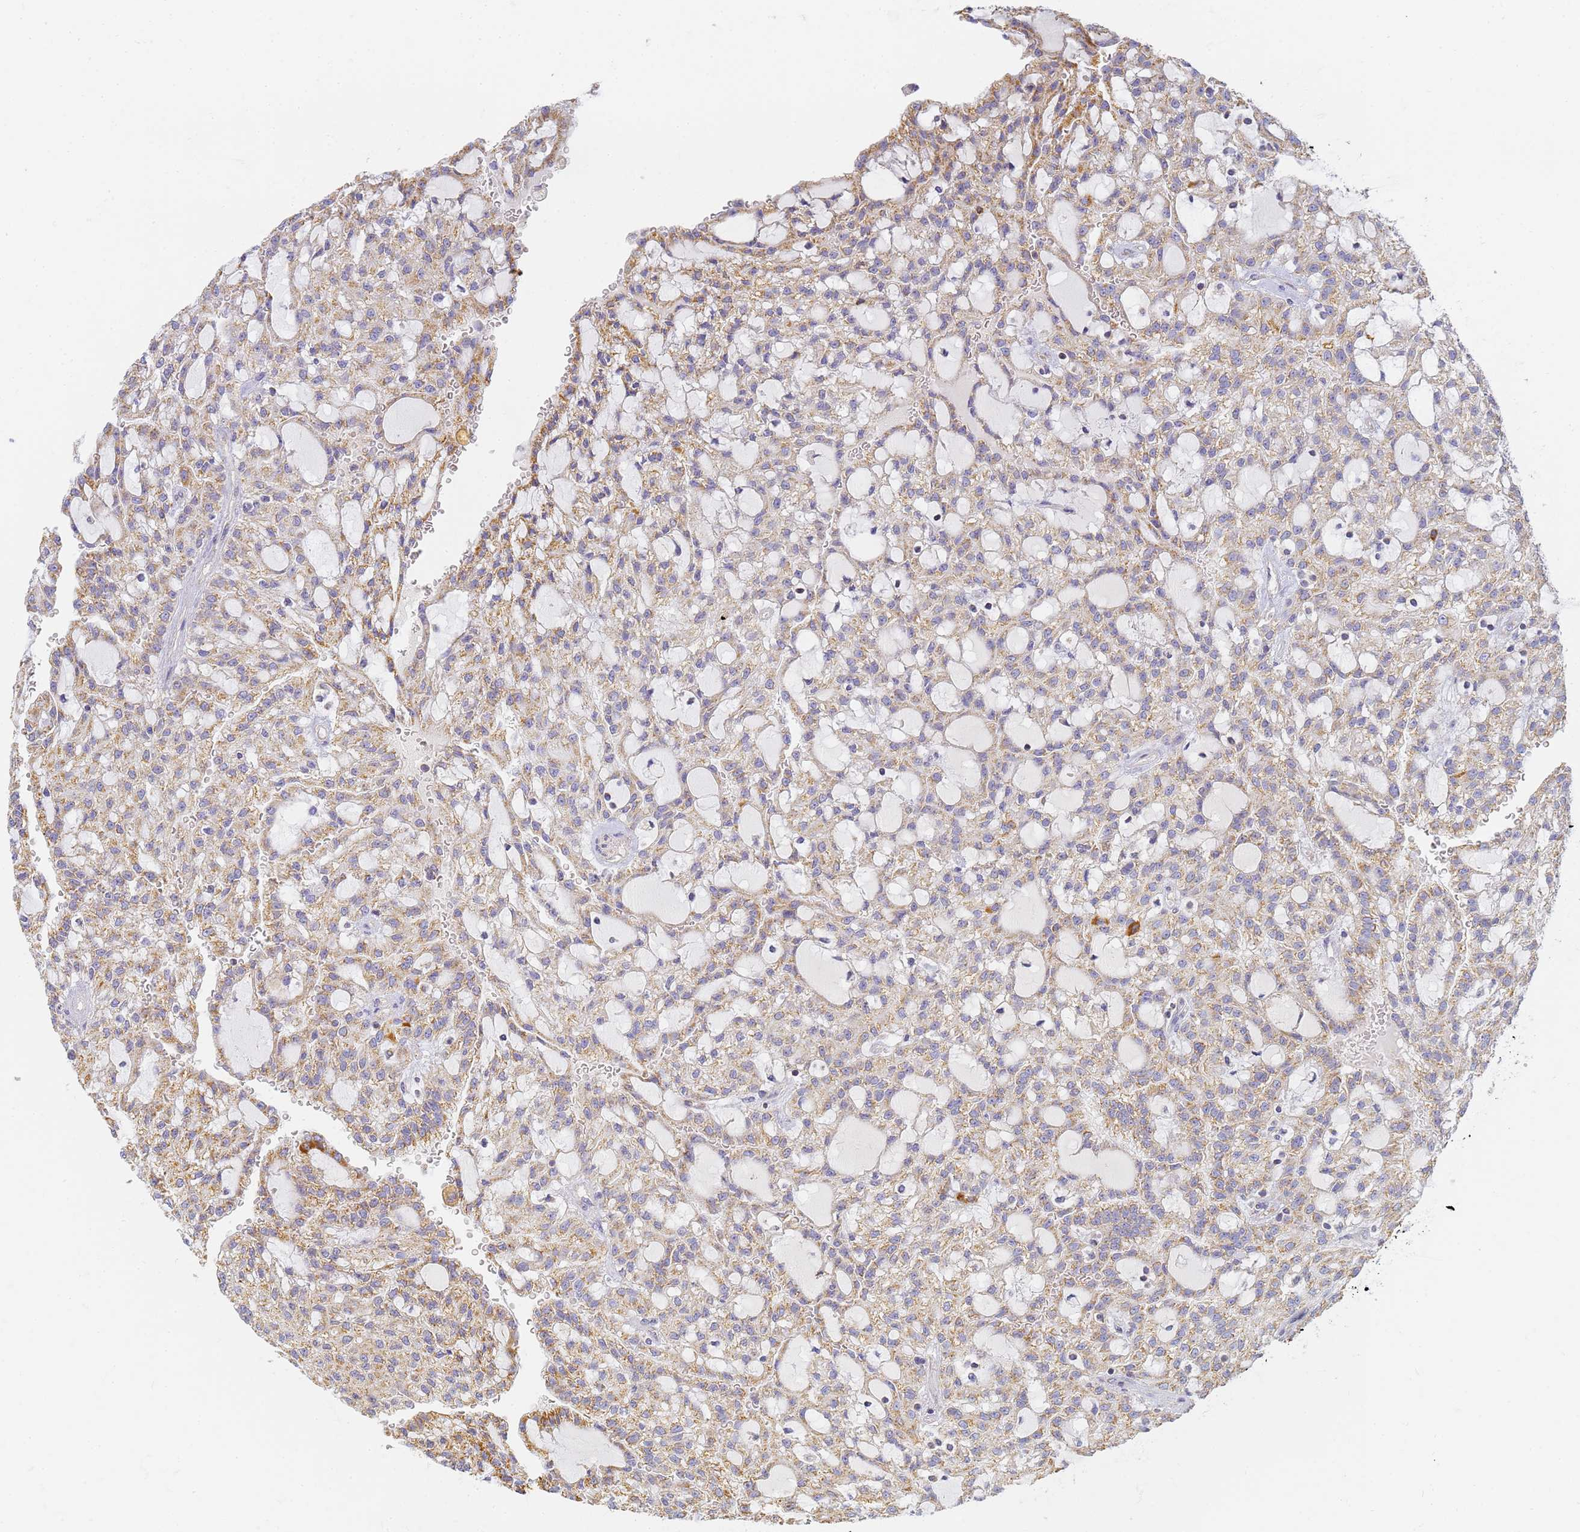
{"staining": {"intensity": "weak", "quantity": ">75%", "location": "cytoplasmic/membranous"}, "tissue": "renal cancer", "cell_type": "Tumor cells", "image_type": "cancer", "snomed": [{"axis": "morphology", "description": "Adenocarcinoma, NOS"}, {"axis": "topography", "description": "Kidney"}], "caption": "Tumor cells demonstrate low levels of weak cytoplasmic/membranous positivity in about >75% of cells in adenocarcinoma (renal). The protein is shown in brown color, while the nuclei are stained blue.", "gene": "UTP23", "patient": {"sex": "male", "age": 63}}